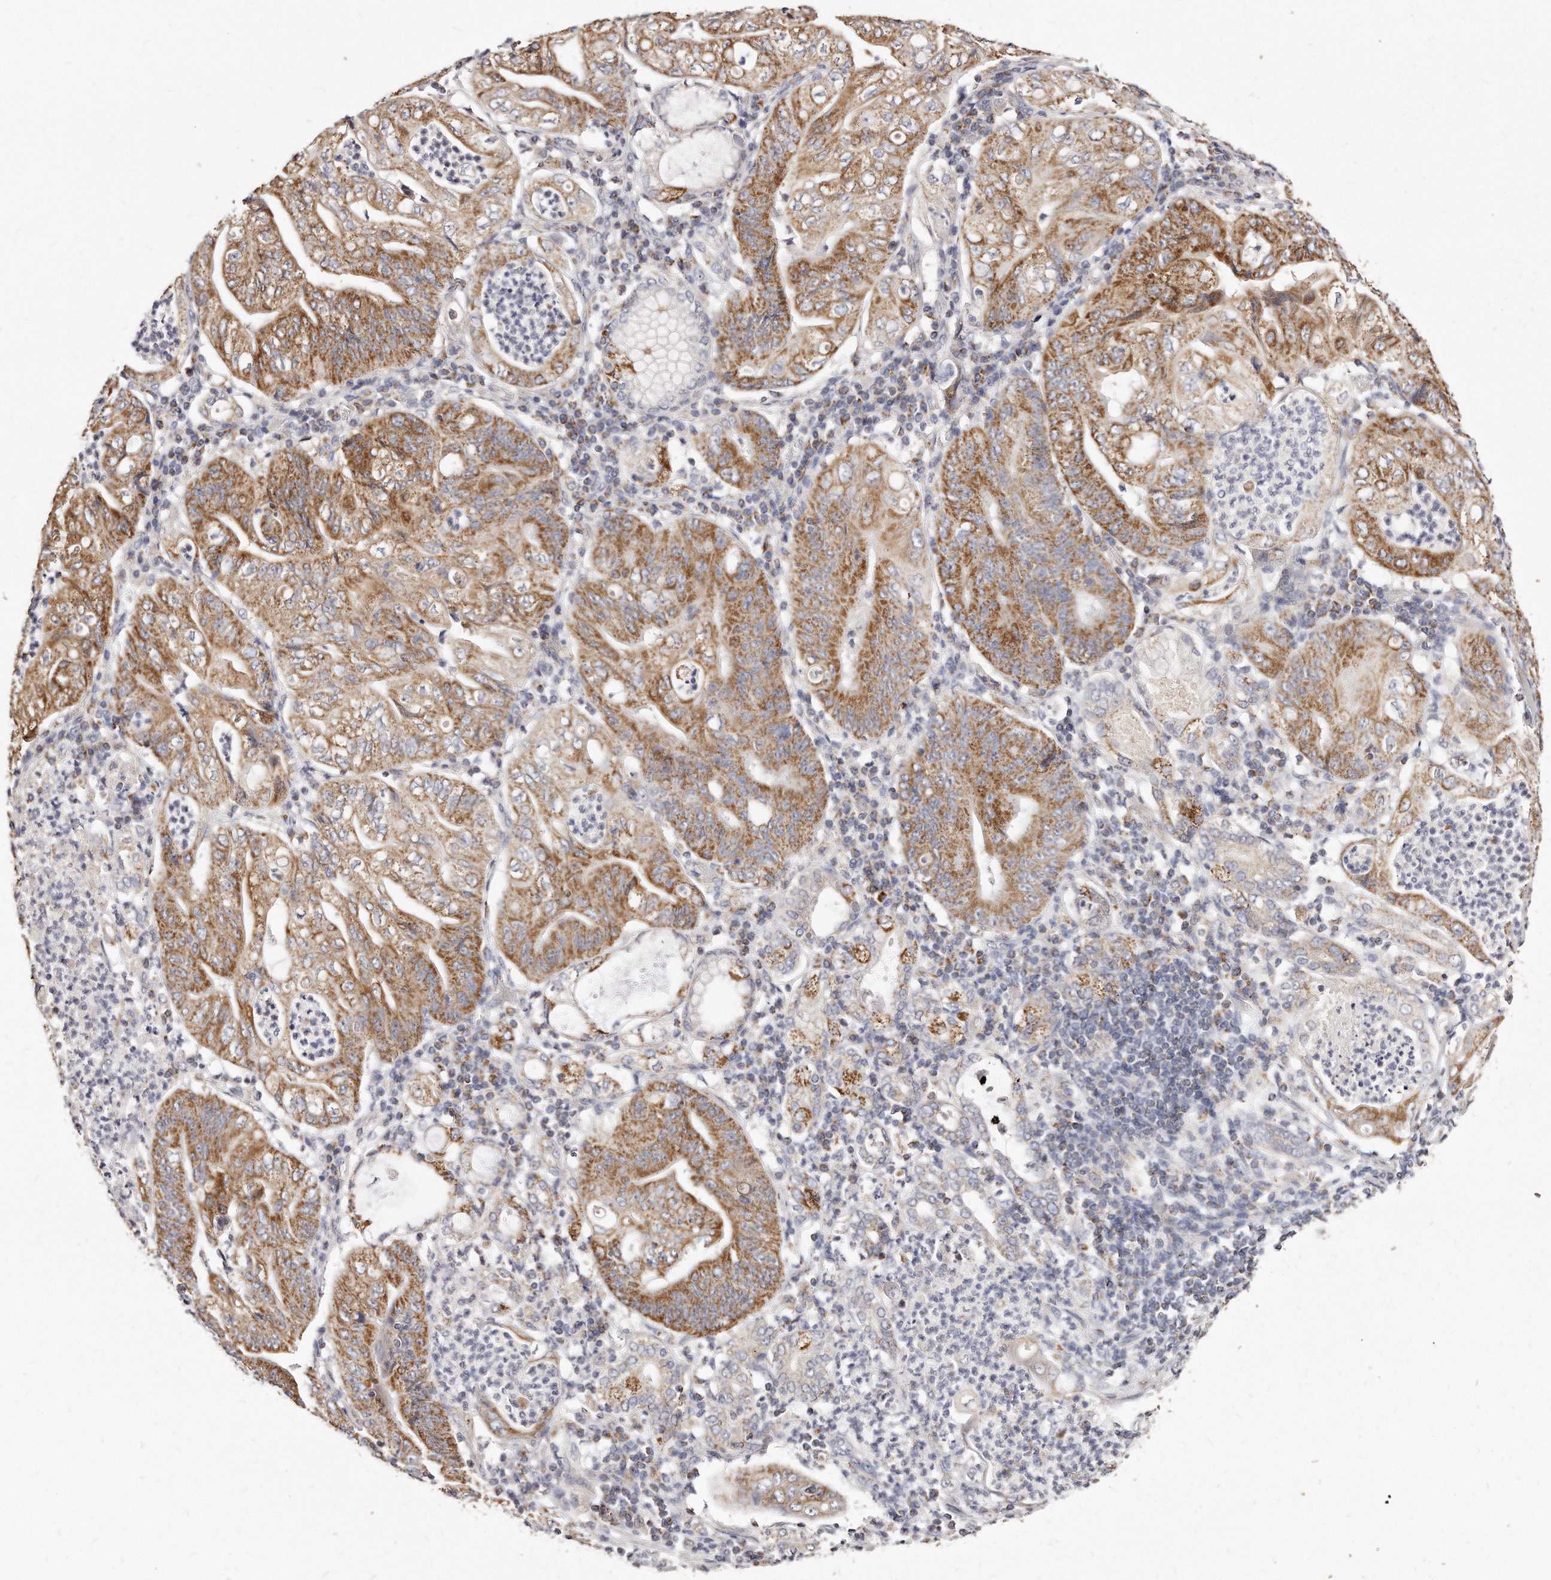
{"staining": {"intensity": "moderate", "quantity": ">75%", "location": "cytoplasmic/membranous"}, "tissue": "stomach cancer", "cell_type": "Tumor cells", "image_type": "cancer", "snomed": [{"axis": "morphology", "description": "Adenocarcinoma, NOS"}, {"axis": "topography", "description": "Stomach"}], "caption": "A micrograph showing moderate cytoplasmic/membranous expression in about >75% of tumor cells in adenocarcinoma (stomach), as visualized by brown immunohistochemical staining.", "gene": "RTKN", "patient": {"sex": "female", "age": 73}}